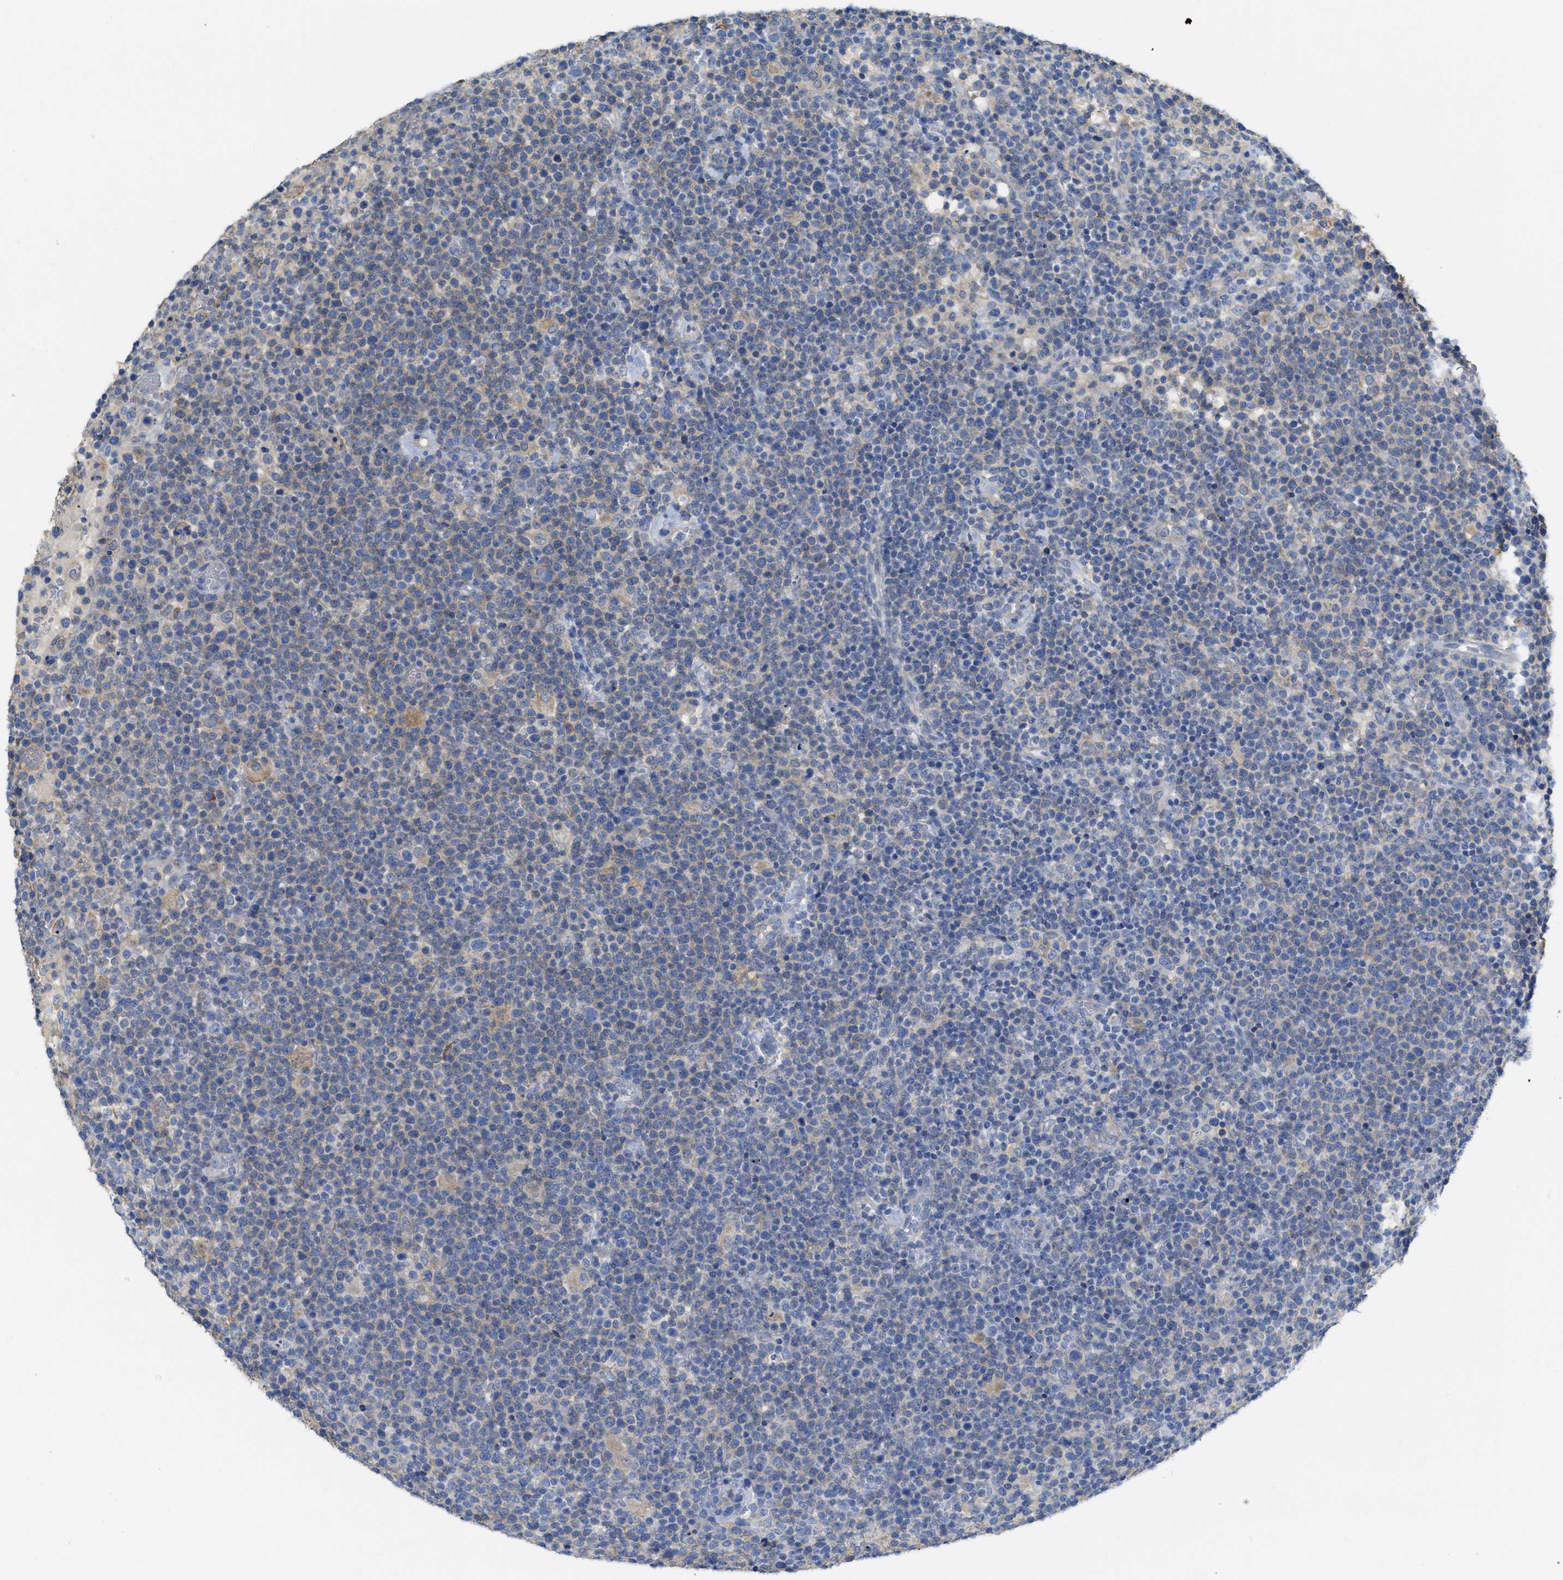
{"staining": {"intensity": "weak", "quantity": "<25%", "location": "cytoplasmic/membranous"}, "tissue": "lymphoma", "cell_type": "Tumor cells", "image_type": "cancer", "snomed": [{"axis": "morphology", "description": "Malignant lymphoma, non-Hodgkin's type, High grade"}, {"axis": "topography", "description": "Lymph node"}], "caption": "Immunohistochemical staining of malignant lymphoma, non-Hodgkin's type (high-grade) demonstrates no significant positivity in tumor cells.", "gene": "CNNM4", "patient": {"sex": "male", "age": 61}}